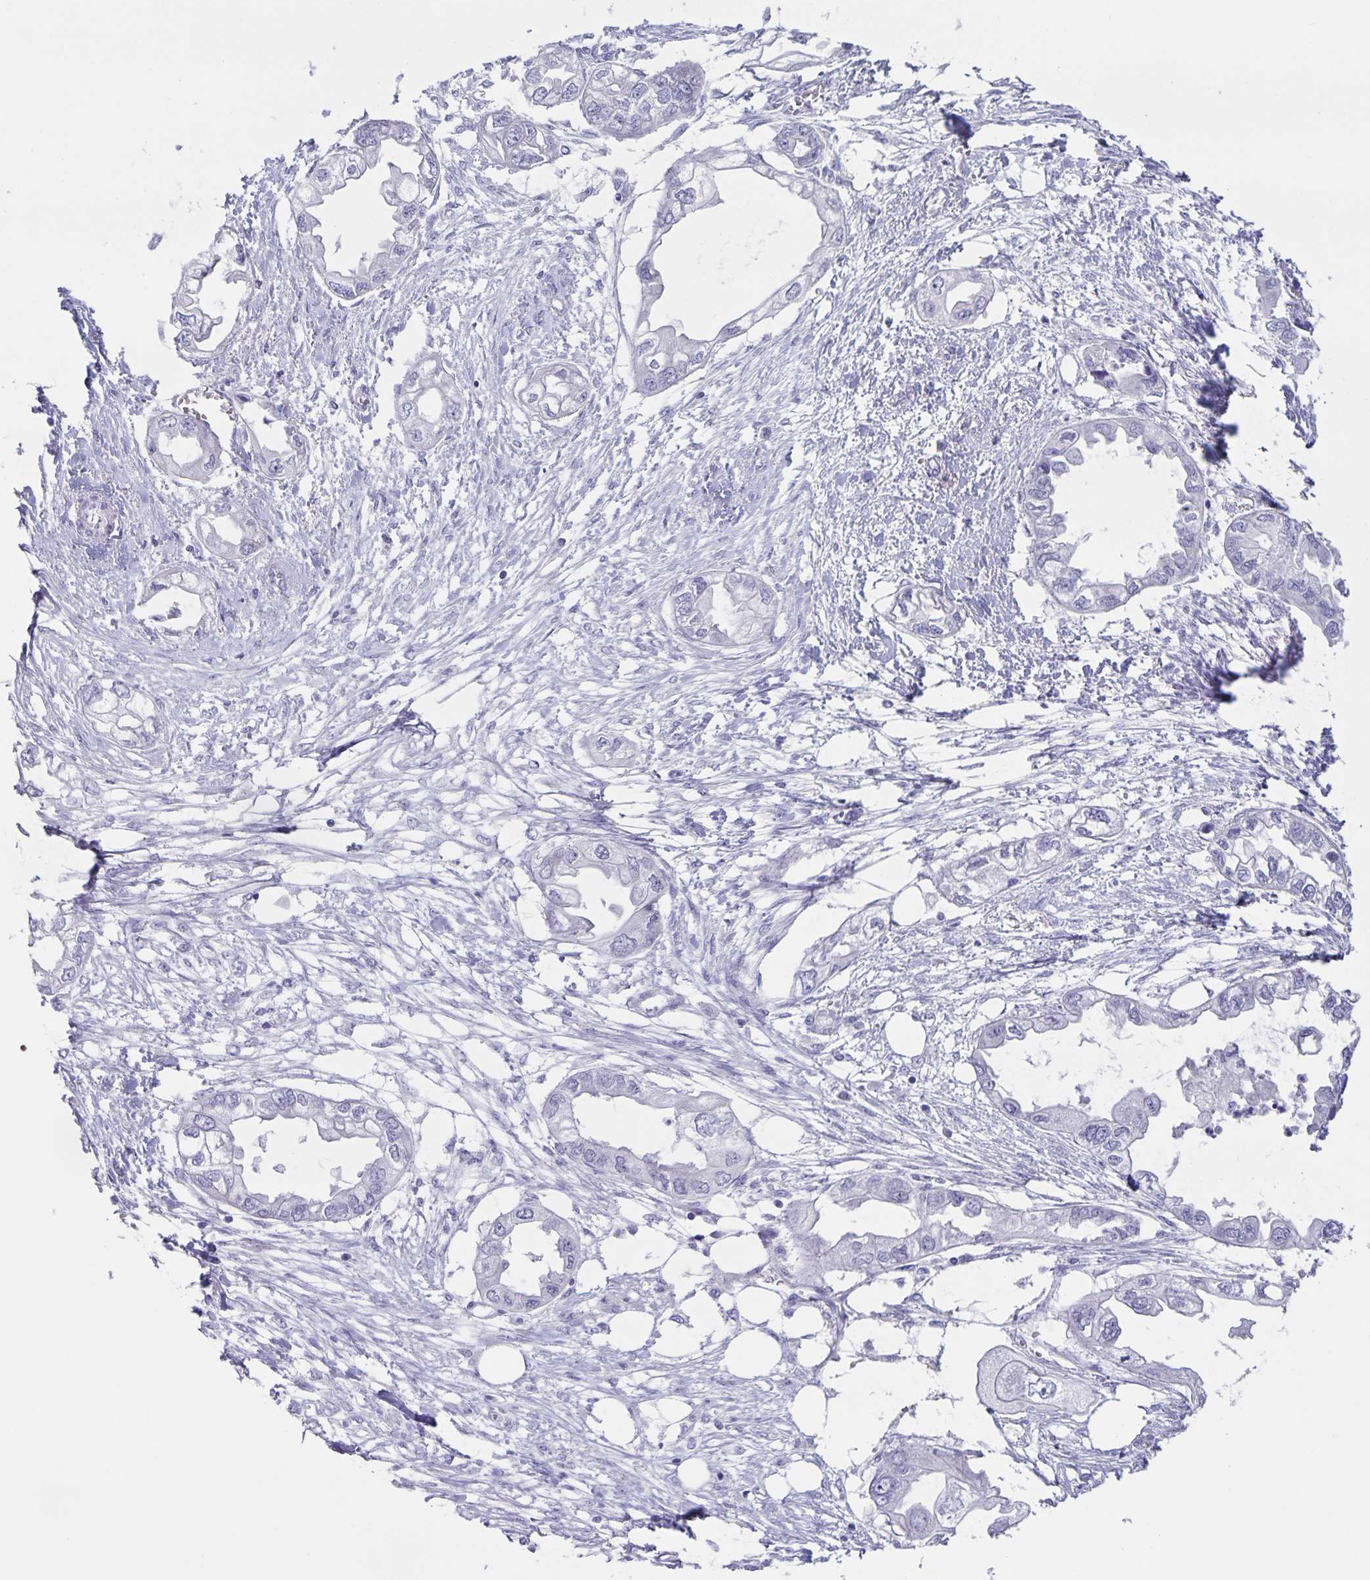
{"staining": {"intensity": "negative", "quantity": "none", "location": "none"}, "tissue": "endometrial cancer", "cell_type": "Tumor cells", "image_type": "cancer", "snomed": [{"axis": "morphology", "description": "Adenocarcinoma, NOS"}, {"axis": "morphology", "description": "Adenocarcinoma, metastatic, NOS"}, {"axis": "topography", "description": "Adipose tissue"}, {"axis": "topography", "description": "Endometrium"}], "caption": "Immunohistochemistry (IHC) of endometrial cancer displays no positivity in tumor cells.", "gene": "AQP4", "patient": {"sex": "female", "age": 67}}